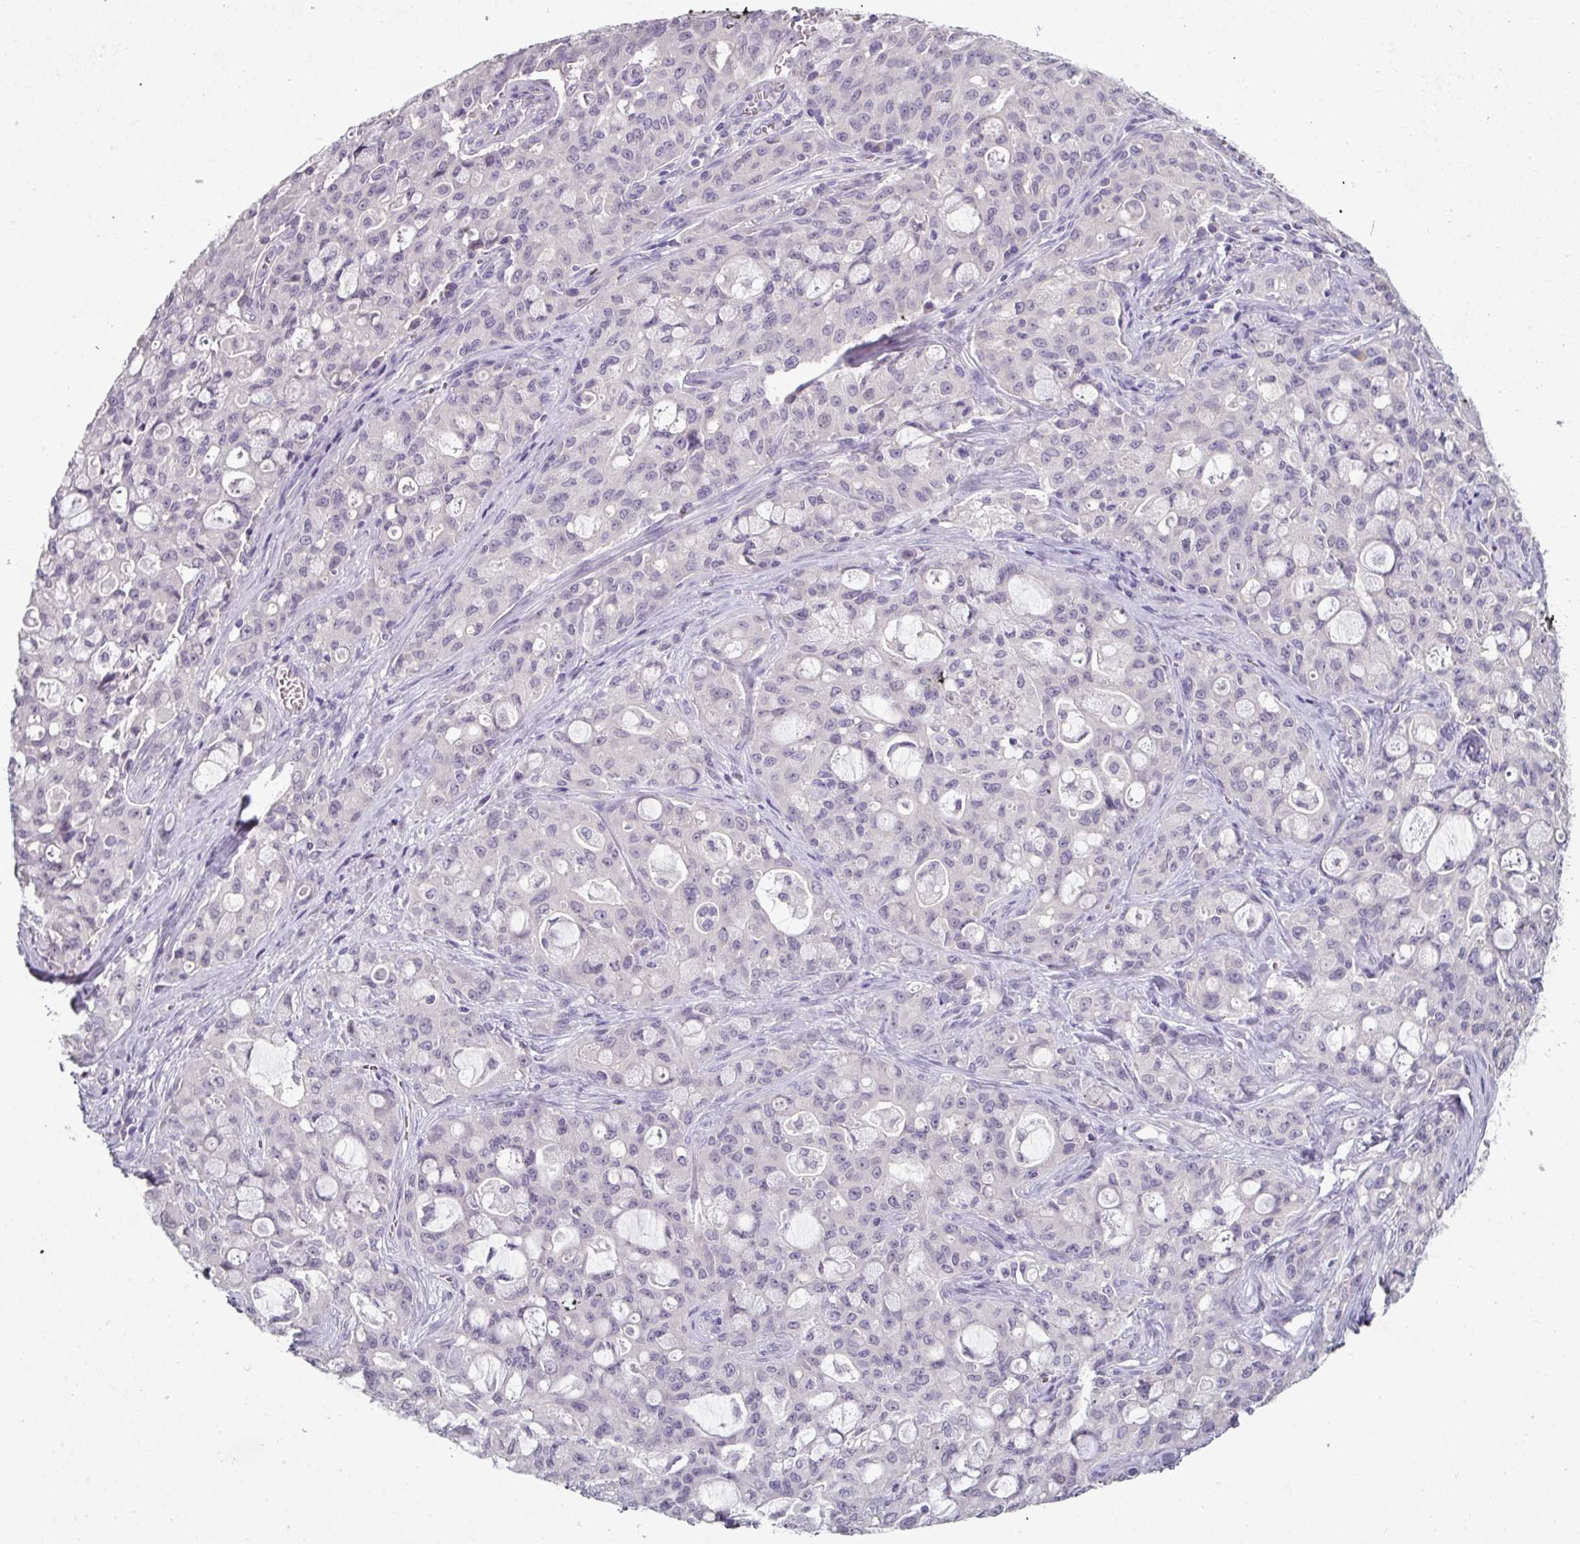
{"staining": {"intensity": "negative", "quantity": "none", "location": "none"}, "tissue": "lung cancer", "cell_type": "Tumor cells", "image_type": "cancer", "snomed": [{"axis": "morphology", "description": "Adenocarcinoma, NOS"}, {"axis": "topography", "description": "Lung"}], "caption": "Lung adenocarcinoma was stained to show a protein in brown. There is no significant staining in tumor cells. (Brightfield microscopy of DAB immunohistochemistry (IHC) at high magnification).", "gene": "FHAD1", "patient": {"sex": "female", "age": 44}}